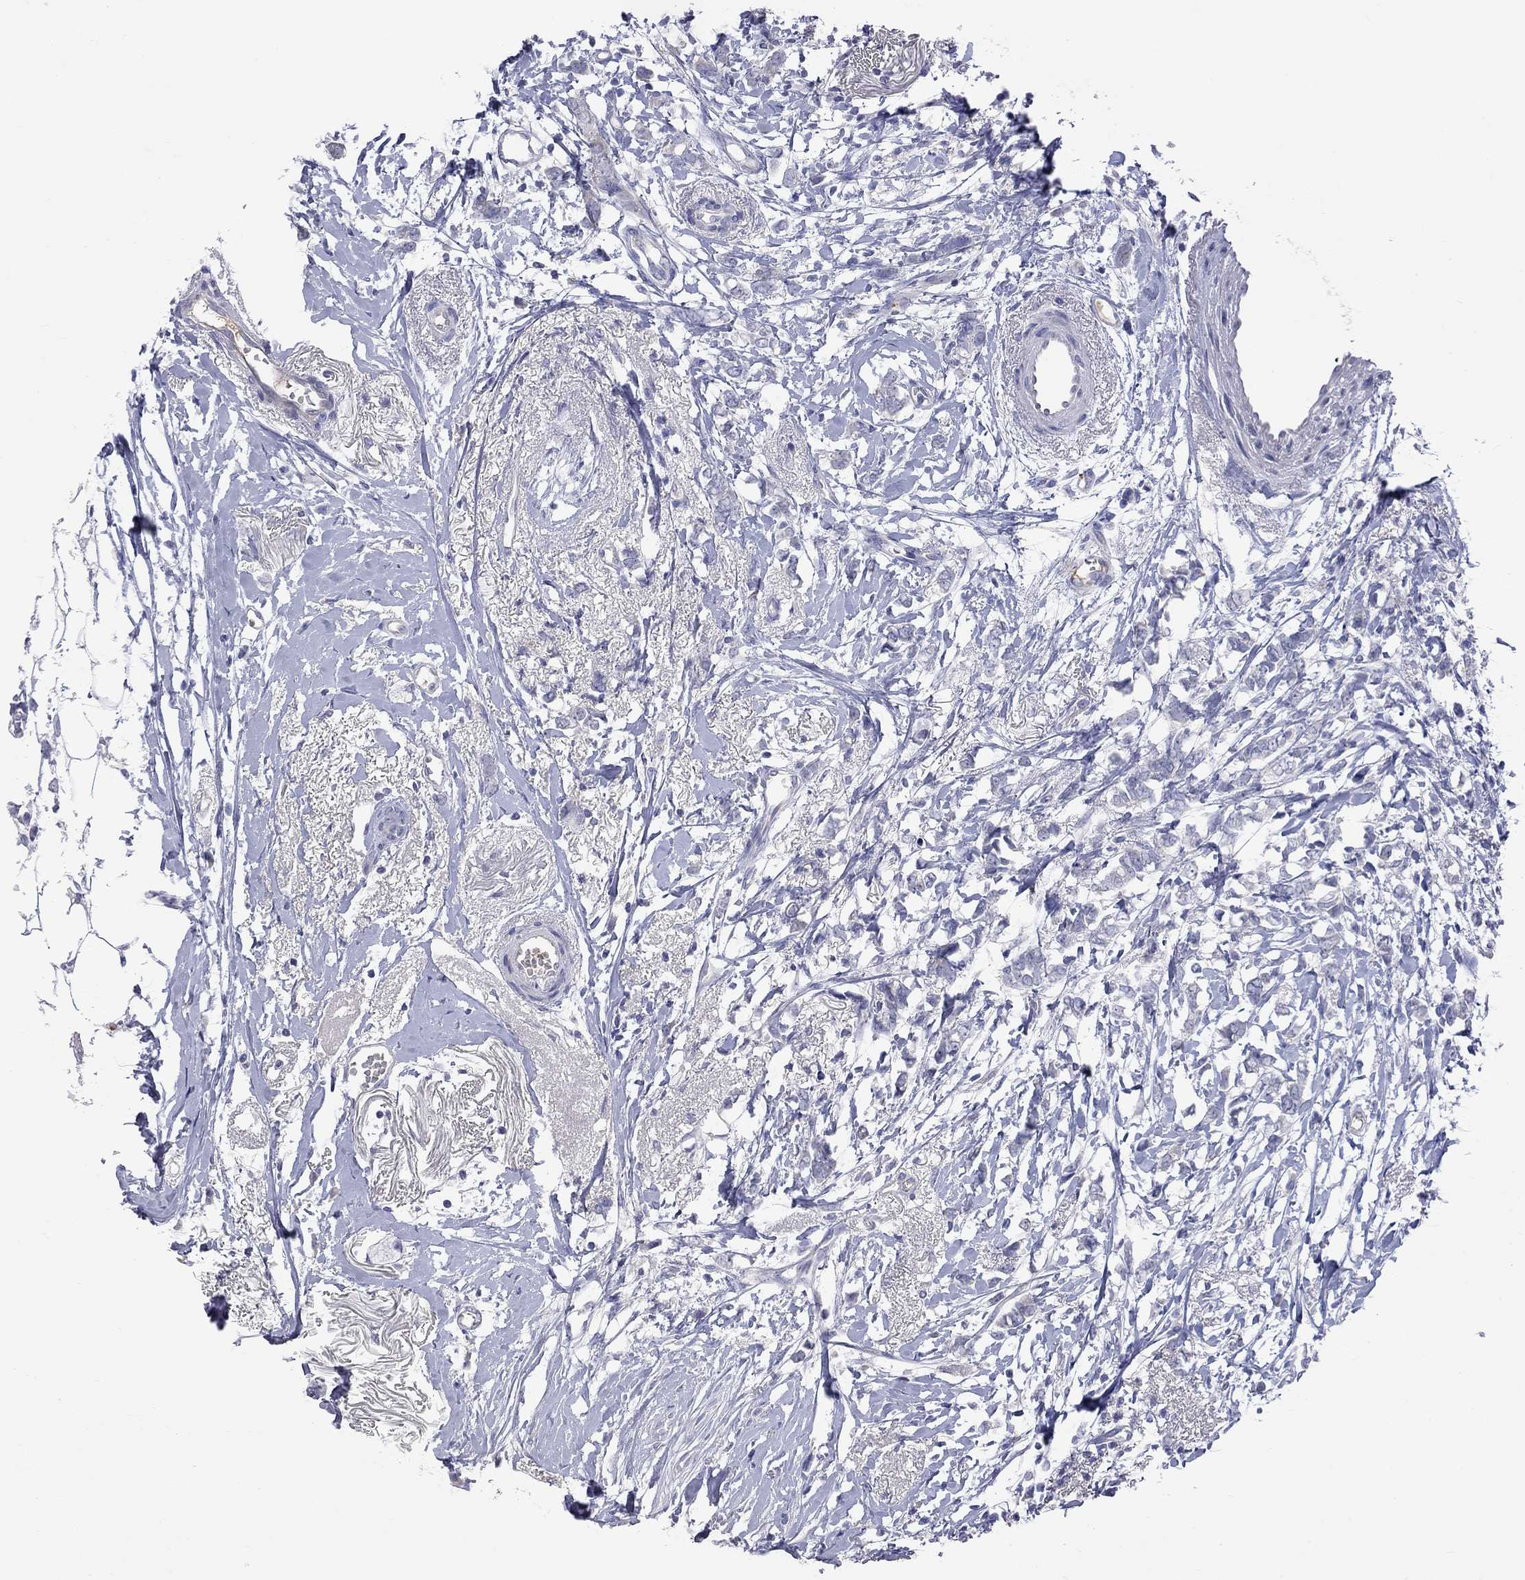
{"staining": {"intensity": "negative", "quantity": "none", "location": "none"}, "tissue": "breast cancer", "cell_type": "Tumor cells", "image_type": "cancer", "snomed": [{"axis": "morphology", "description": "Duct carcinoma"}, {"axis": "topography", "description": "Breast"}], "caption": "An image of intraductal carcinoma (breast) stained for a protein reveals no brown staining in tumor cells.", "gene": "KCND2", "patient": {"sex": "female", "age": 40}}